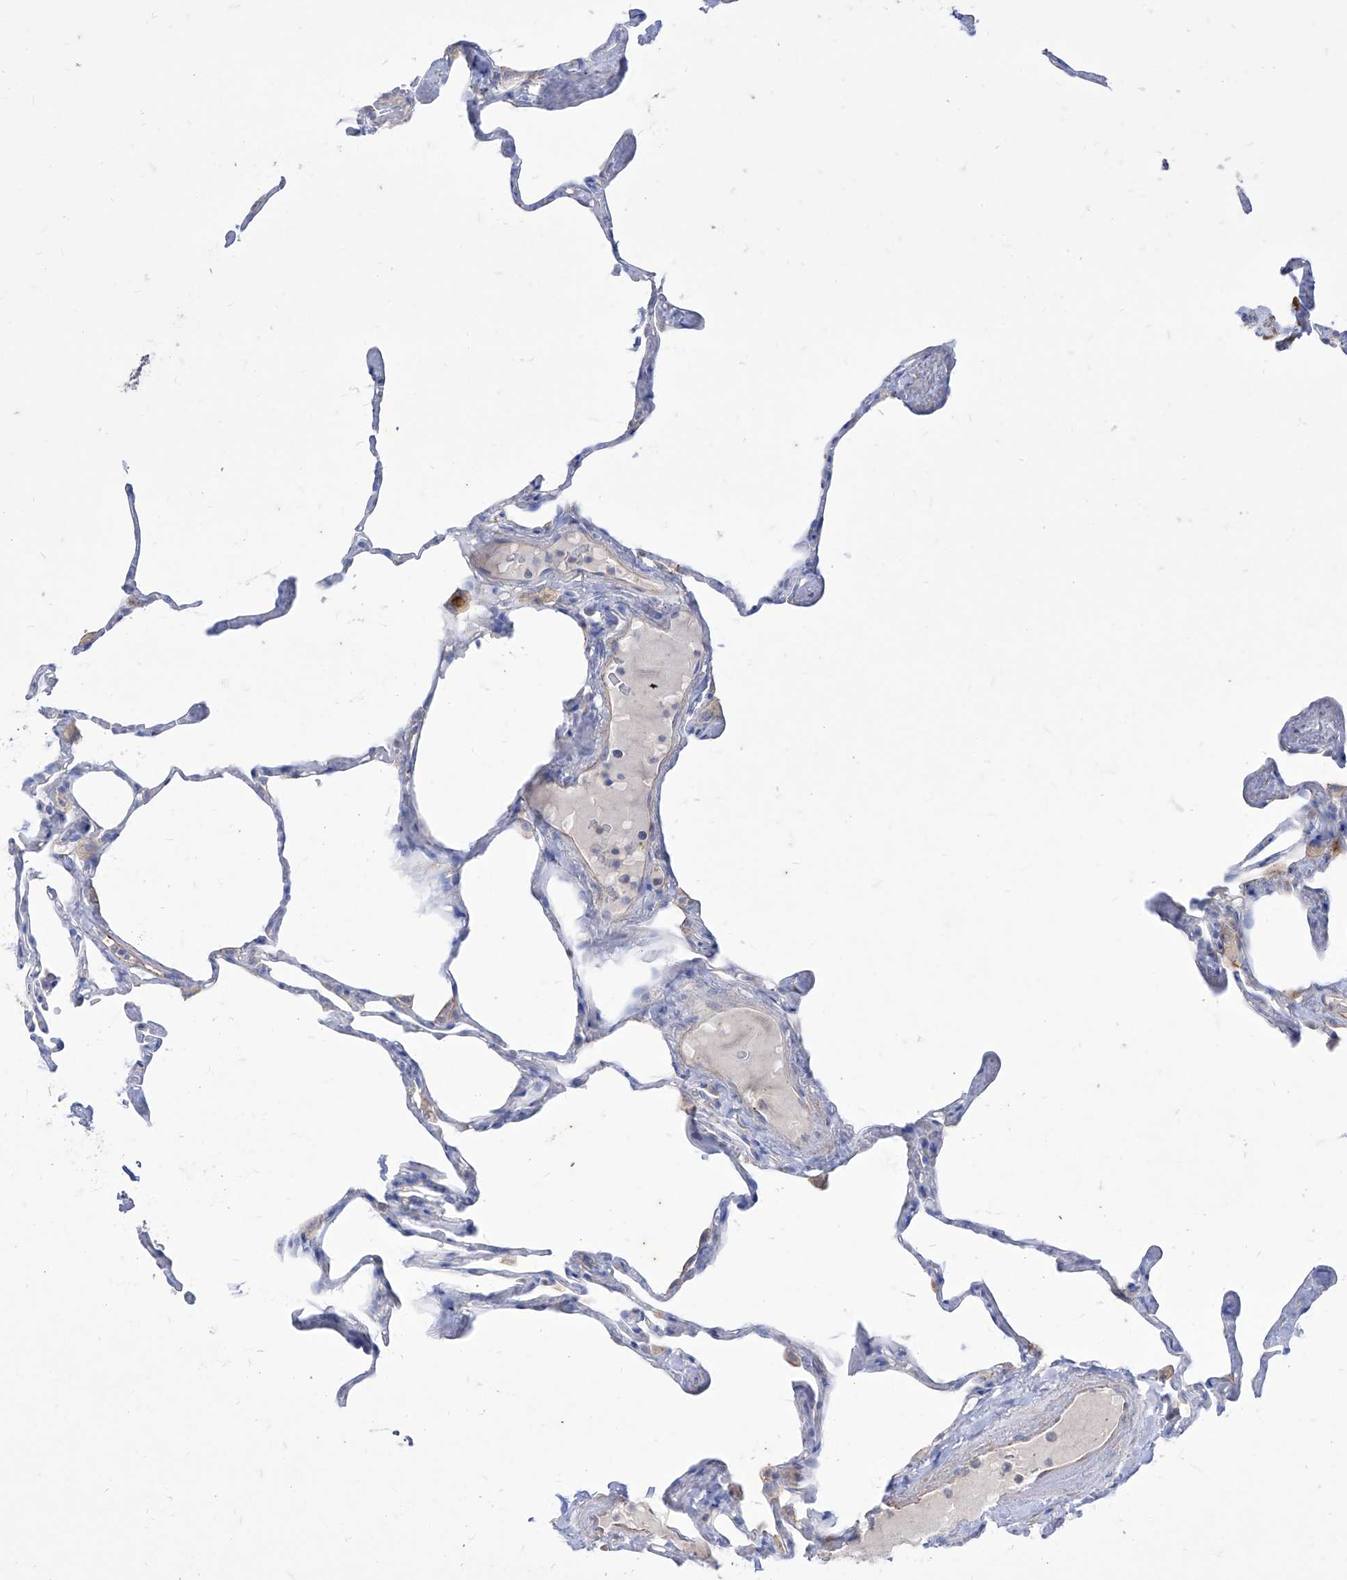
{"staining": {"intensity": "negative", "quantity": "none", "location": "none"}, "tissue": "lung", "cell_type": "Alveolar cells", "image_type": "normal", "snomed": [{"axis": "morphology", "description": "Normal tissue, NOS"}, {"axis": "topography", "description": "Lung"}], "caption": "A high-resolution micrograph shows immunohistochemistry staining of normal lung, which exhibits no significant expression in alveolar cells.", "gene": "C1orf74", "patient": {"sex": "male", "age": 65}}